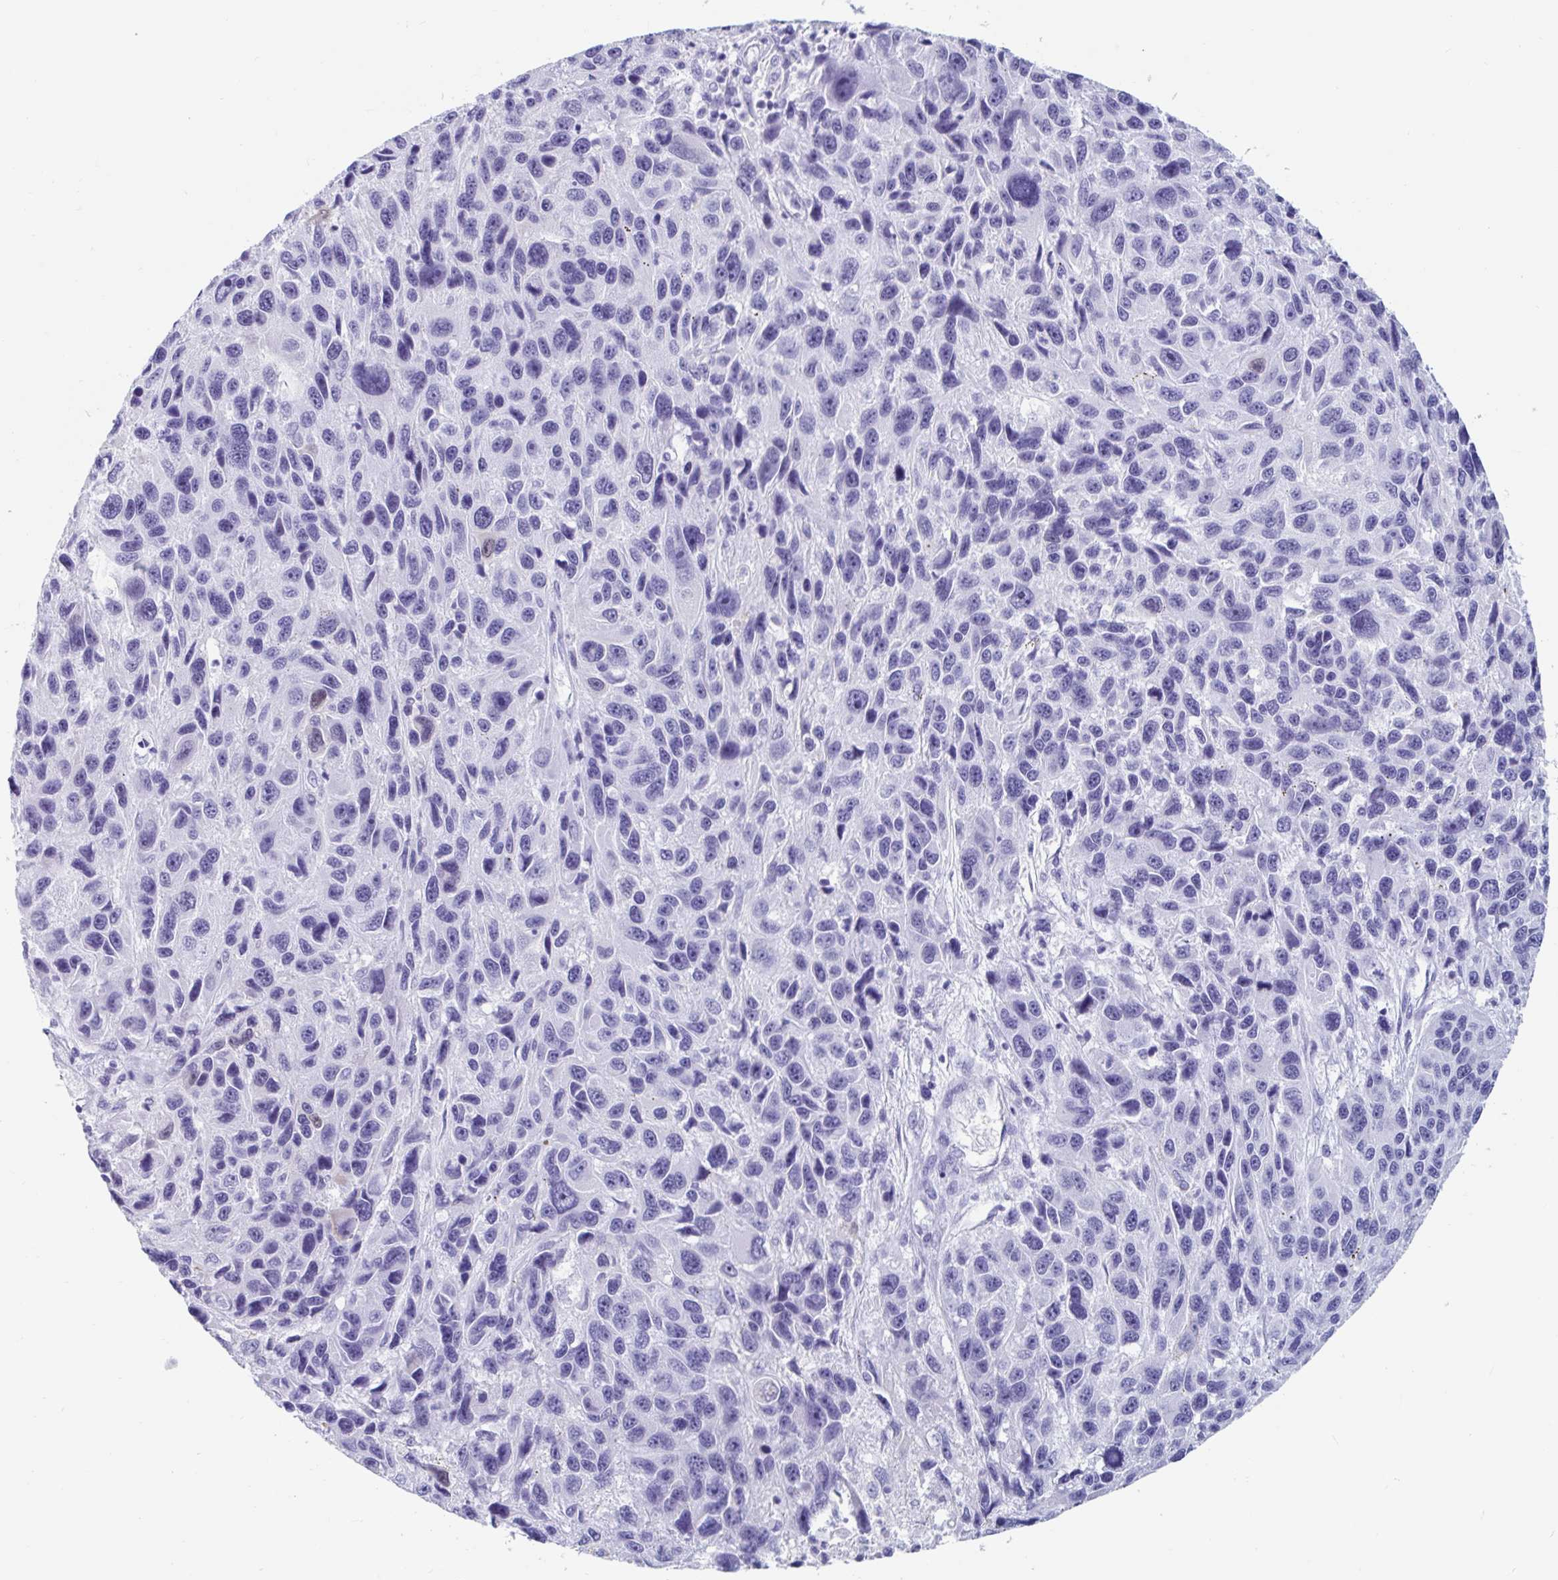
{"staining": {"intensity": "weak", "quantity": "<25%", "location": "cytoplasmic/membranous,nuclear"}, "tissue": "melanoma", "cell_type": "Tumor cells", "image_type": "cancer", "snomed": [{"axis": "morphology", "description": "Malignant melanoma, NOS"}, {"axis": "topography", "description": "Skin"}], "caption": "DAB immunohistochemical staining of human malignant melanoma demonstrates no significant positivity in tumor cells.", "gene": "GKN2", "patient": {"sex": "male", "age": 53}}